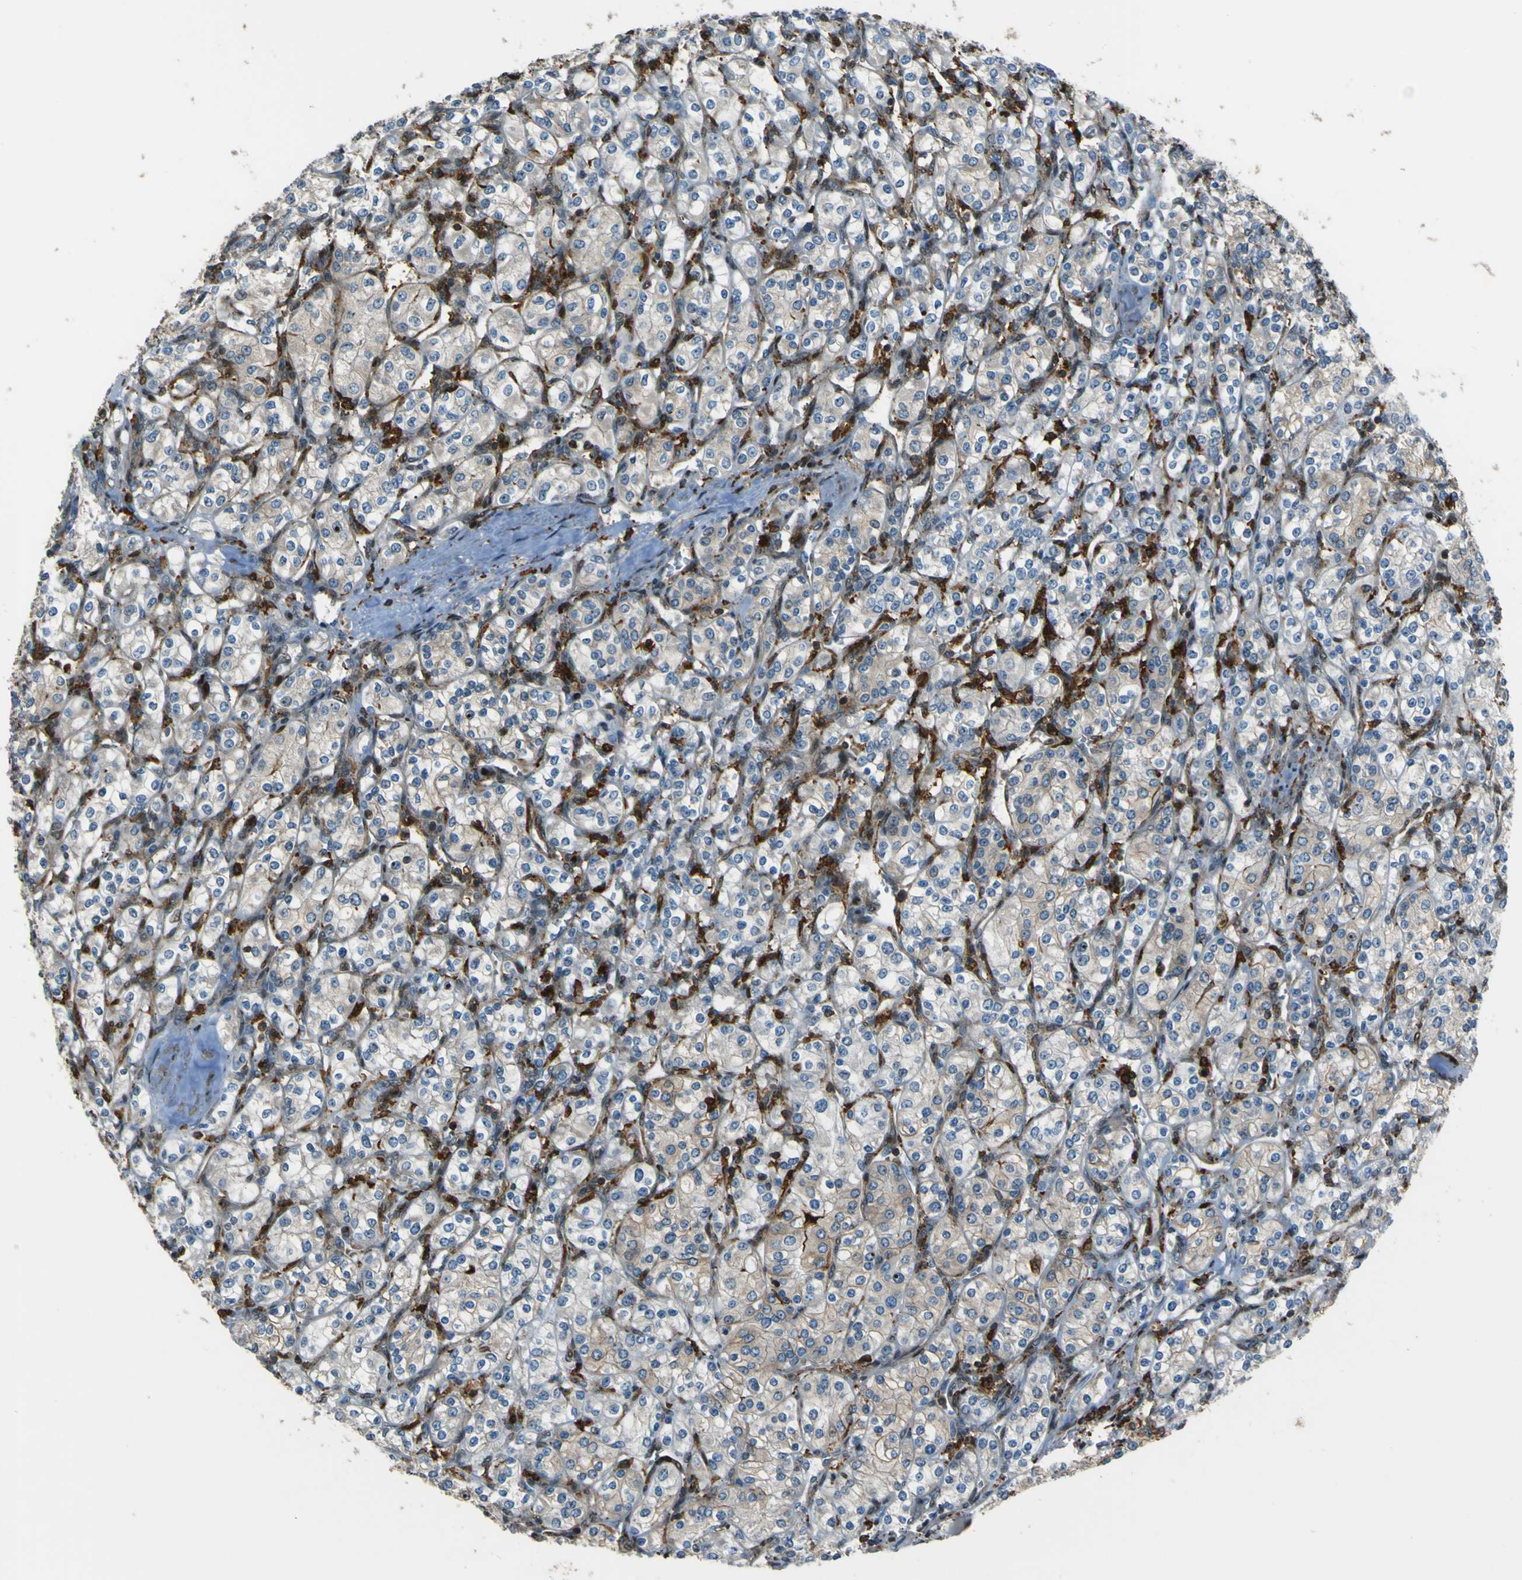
{"staining": {"intensity": "weak", "quantity": "<25%", "location": "cytoplasmic/membranous"}, "tissue": "renal cancer", "cell_type": "Tumor cells", "image_type": "cancer", "snomed": [{"axis": "morphology", "description": "Adenocarcinoma, NOS"}, {"axis": "topography", "description": "Kidney"}], "caption": "High power microscopy image of an immunohistochemistry micrograph of renal cancer (adenocarcinoma), revealing no significant staining in tumor cells.", "gene": "PCDHB5", "patient": {"sex": "male", "age": 77}}